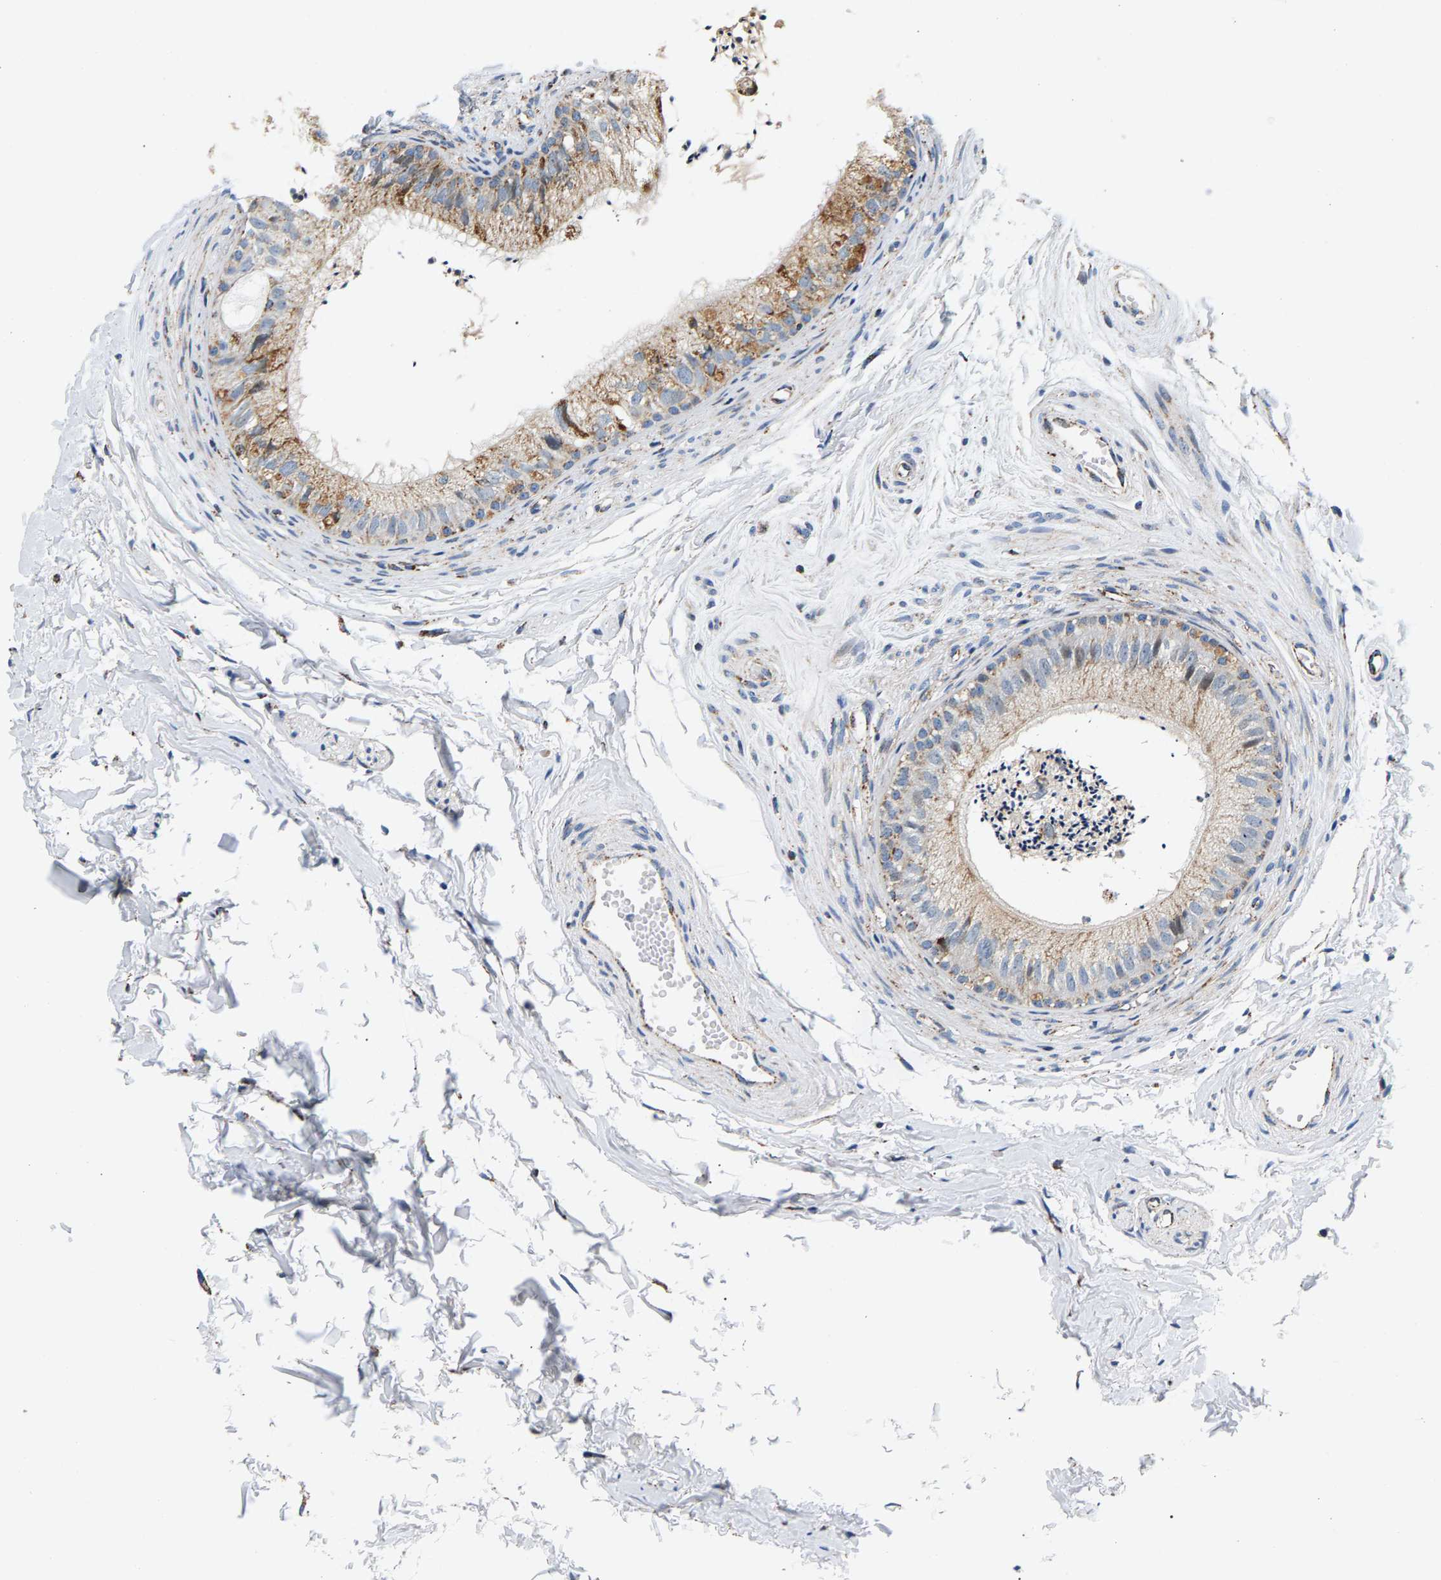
{"staining": {"intensity": "moderate", "quantity": "25%-75%", "location": "cytoplasmic/membranous"}, "tissue": "epididymis", "cell_type": "Glandular cells", "image_type": "normal", "snomed": [{"axis": "morphology", "description": "Normal tissue, NOS"}, {"axis": "topography", "description": "Epididymis"}], "caption": "Glandular cells show moderate cytoplasmic/membranous staining in approximately 25%-75% of cells in benign epididymis.", "gene": "PDE1A", "patient": {"sex": "male", "age": 56}}